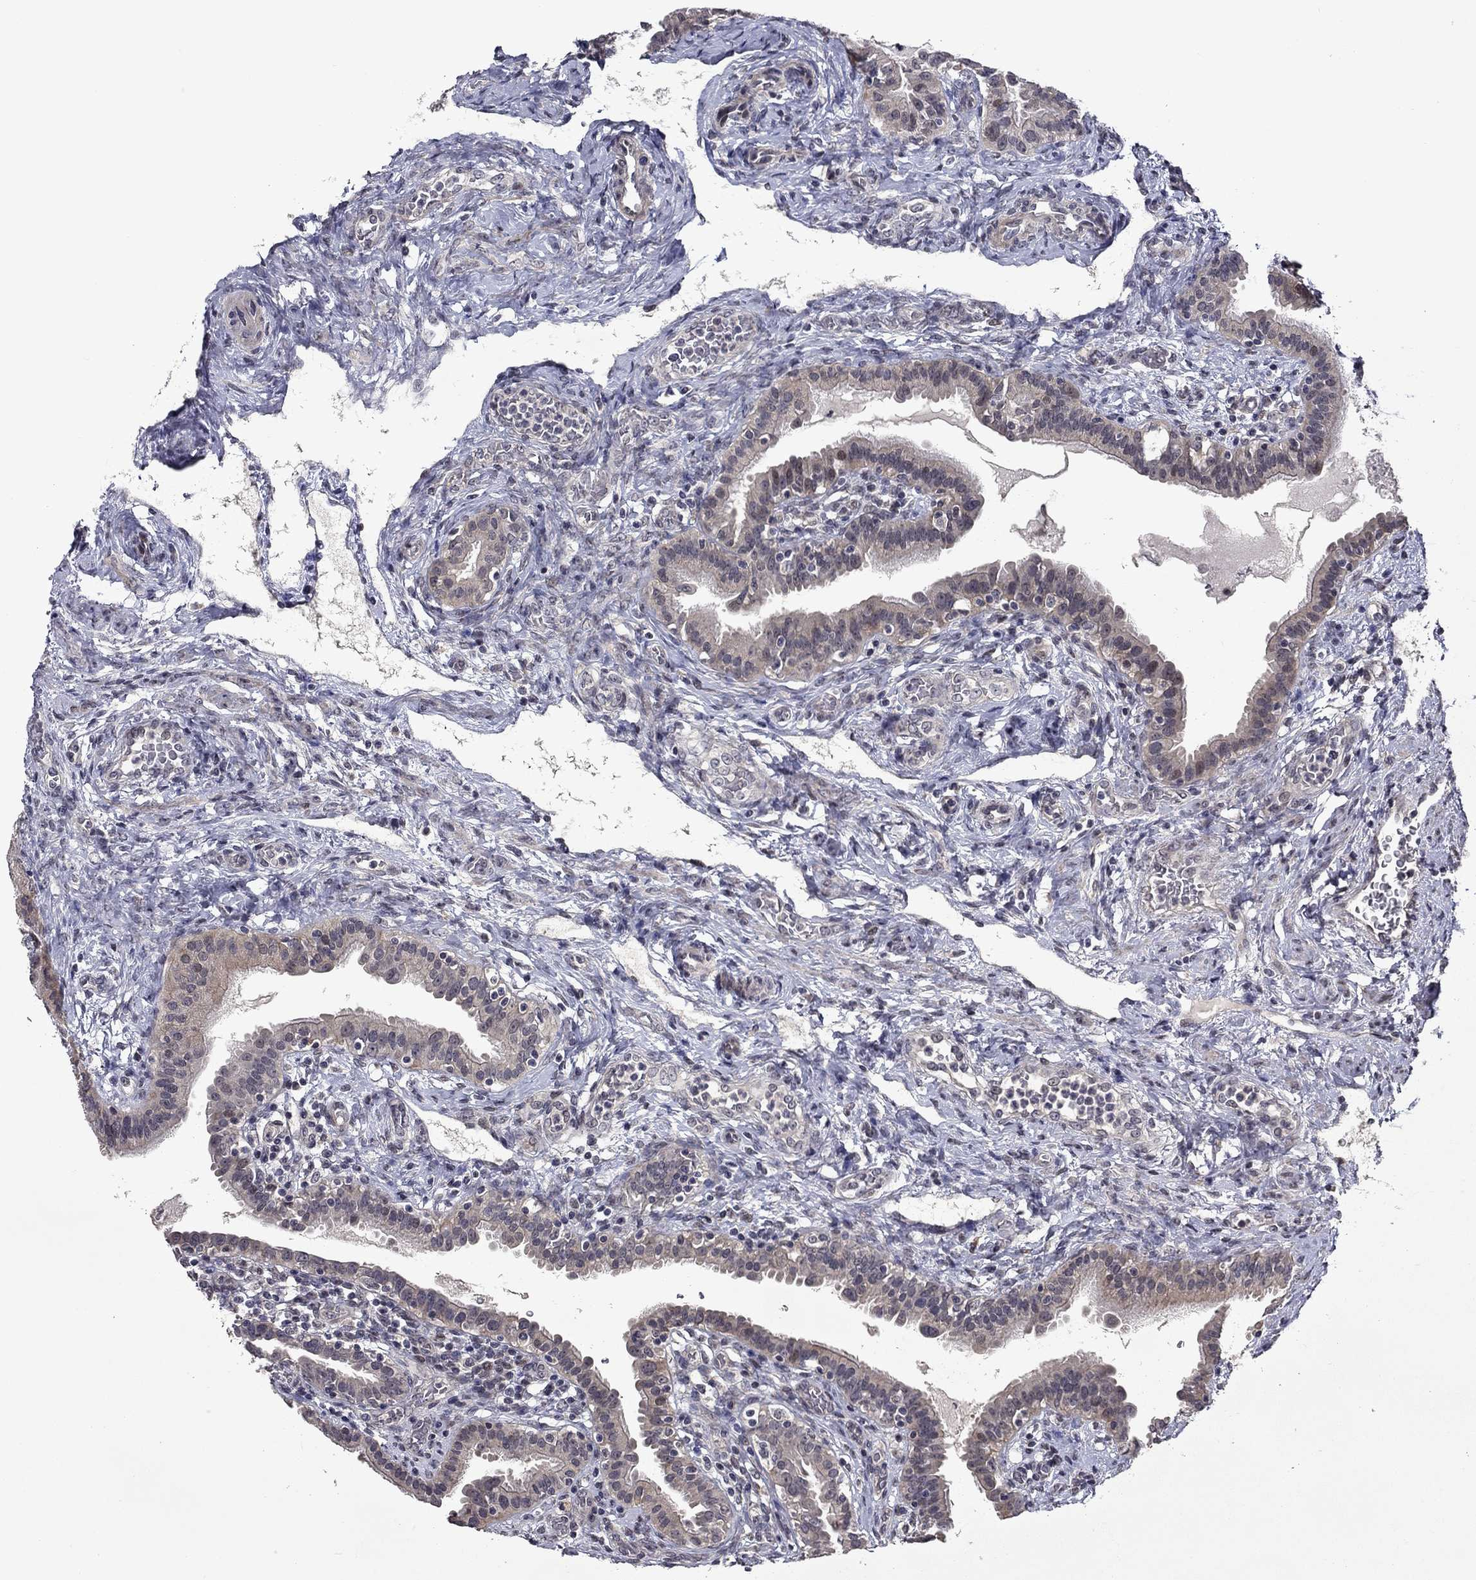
{"staining": {"intensity": "negative", "quantity": "none", "location": "none"}, "tissue": "fallopian tube", "cell_type": "Glandular cells", "image_type": "normal", "snomed": [{"axis": "morphology", "description": "Normal tissue, NOS"}, {"axis": "topography", "description": "Fallopian tube"}, {"axis": "topography", "description": "Ovary"}], "caption": "Fallopian tube stained for a protein using immunohistochemistry reveals no staining glandular cells.", "gene": "B3GAT1", "patient": {"sex": "female", "age": 41}}